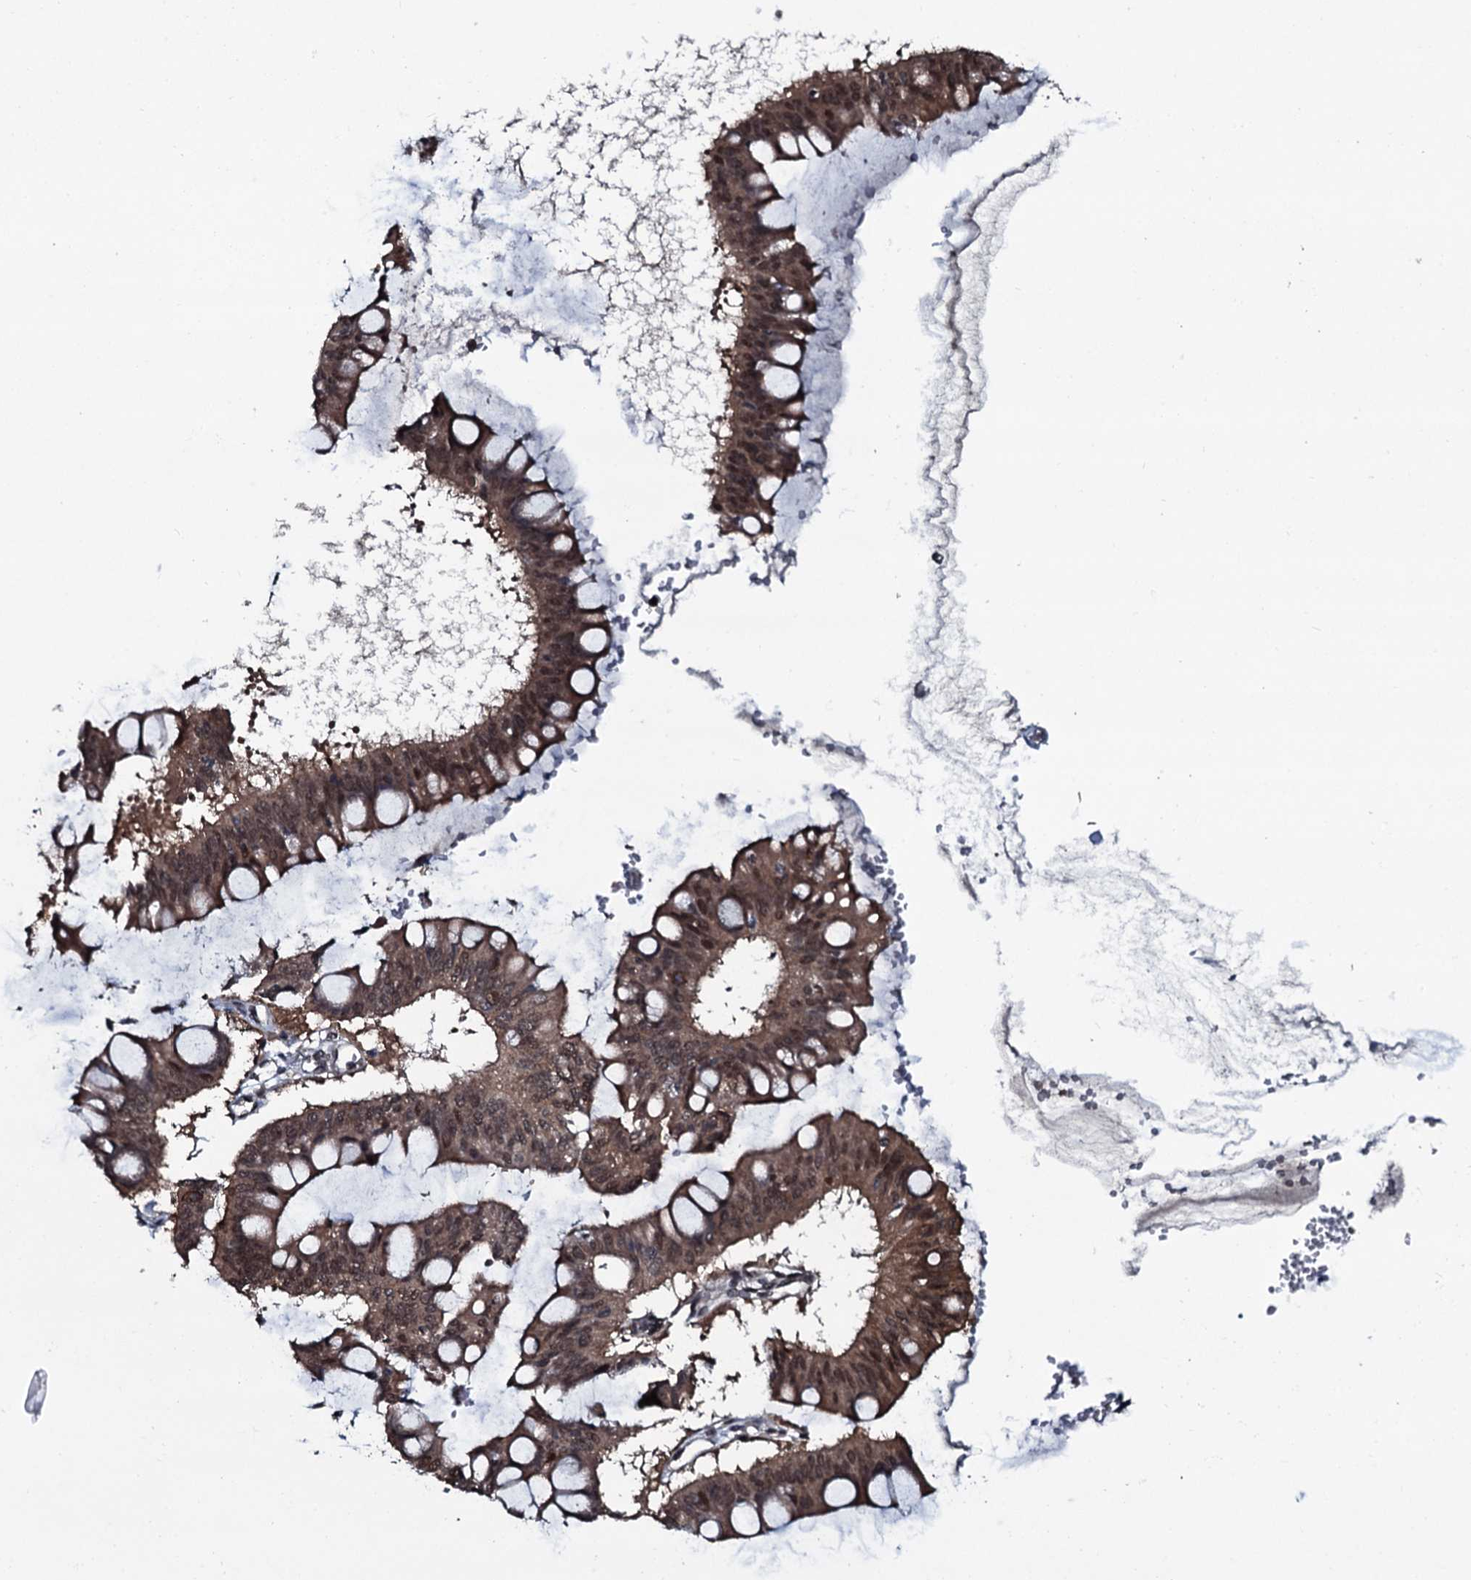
{"staining": {"intensity": "moderate", "quantity": ">75%", "location": "cytoplasmic/membranous,nuclear"}, "tissue": "ovarian cancer", "cell_type": "Tumor cells", "image_type": "cancer", "snomed": [{"axis": "morphology", "description": "Cystadenocarcinoma, mucinous, NOS"}, {"axis": "topography", "description": "Ovary"}], "caption": "Ovarian cancer (mucinous cystadenocarcinoma) stained with a brown dye exhibits moderate cytoplasmic/membranous and nuclear positive expression in approximately >75% of tumor cells.", "gene": "HDDC3", "patient": {"sex": "female", "age": 73}}